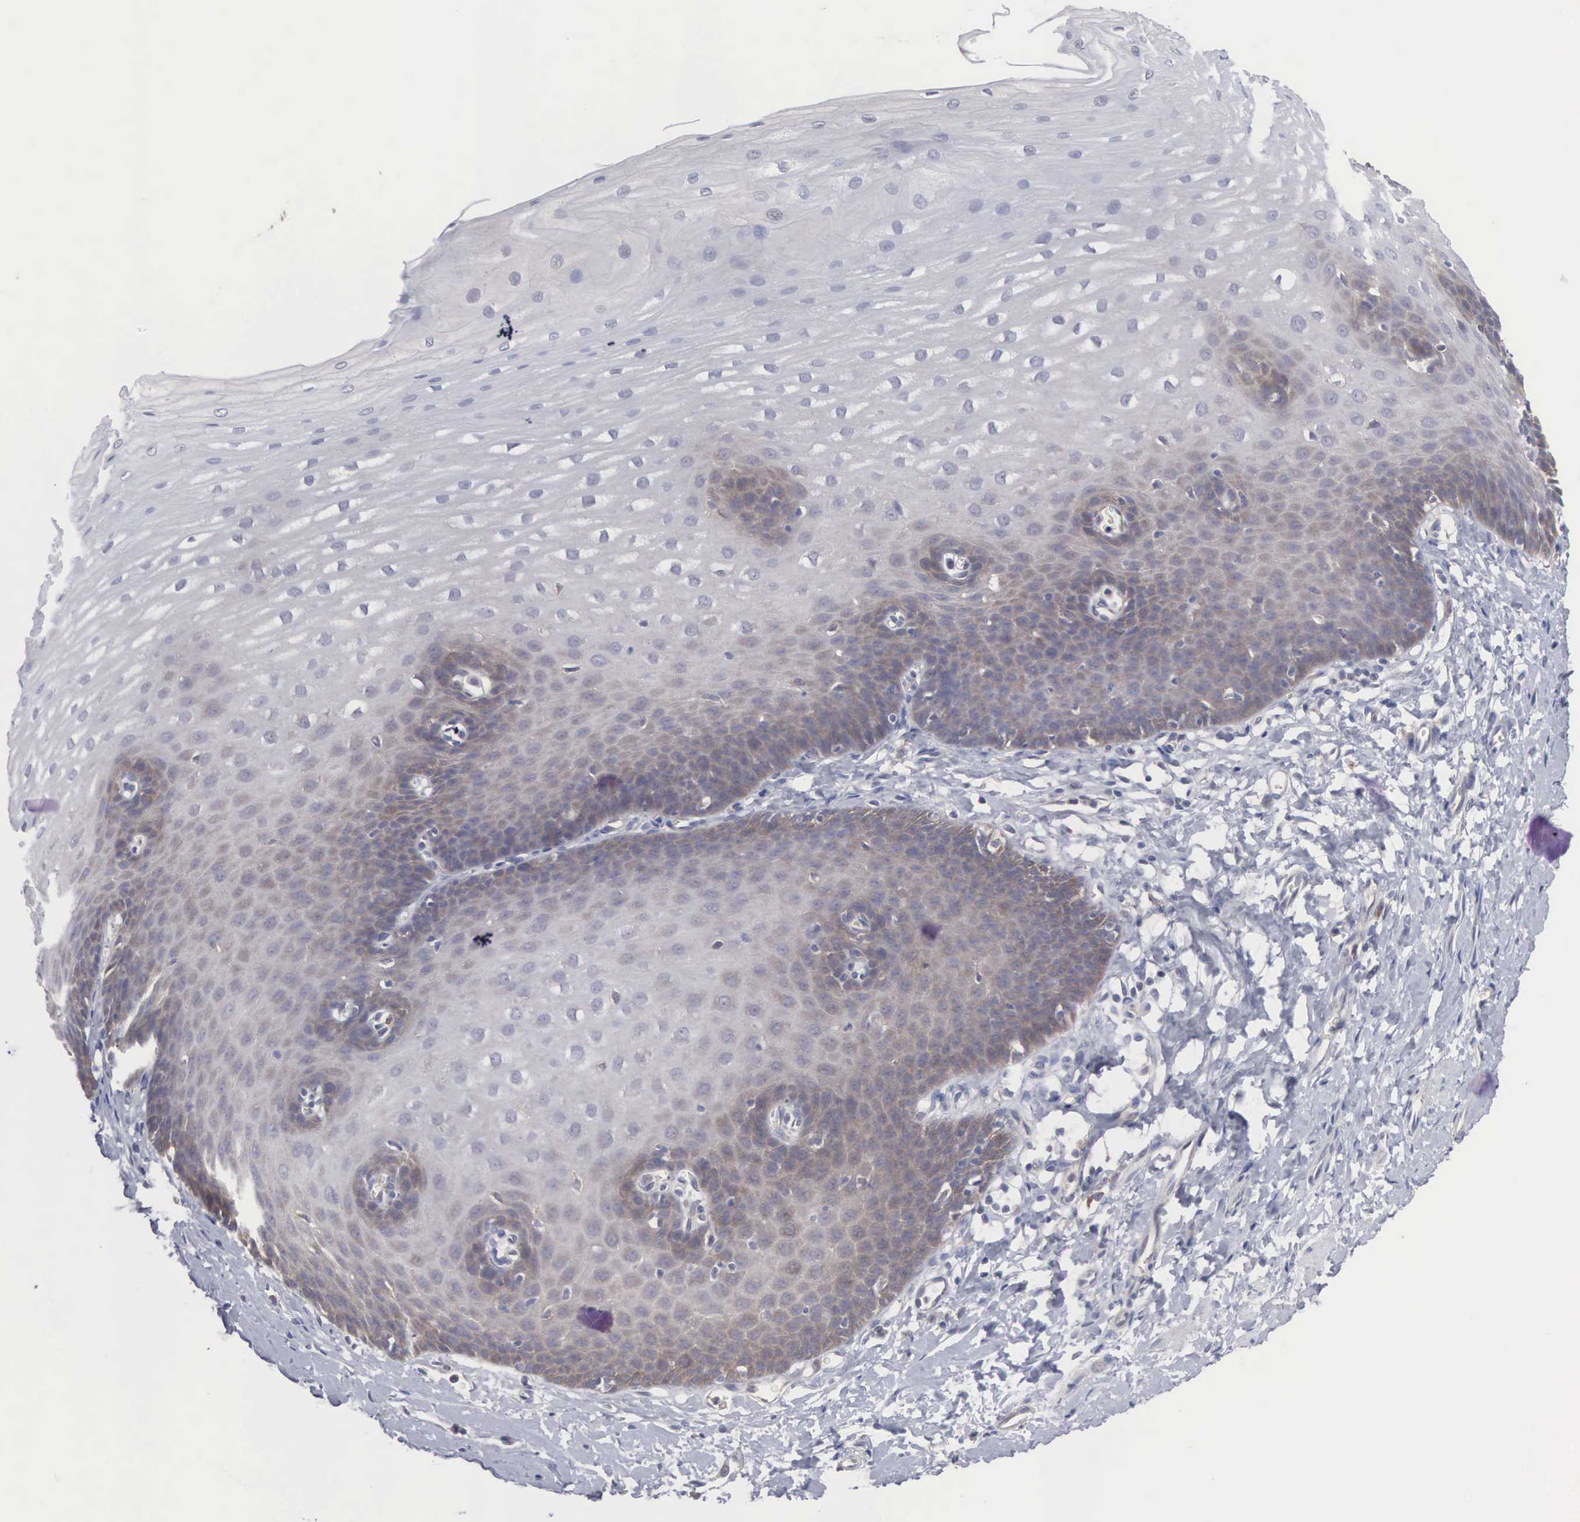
{"staining": {"intensity": "weak", "quantity": "25%-75%", "location": "cytoplasmic/membranous"}, "tissue": "esophagus", "cell_type": "Squamous epithelial cells", "image_type": "normal", "snomed": [{"axis": "morphology", "description": "Normal tissue, NOS"}, {"axis": "topography", "description": "Esophagus"}], "caption": "Immunohistochemical staining of normal human esophagus shows low levels of weak cytoplasmic/membranous staining in approximately 25%-75% of squamous epithelial cells. The protein of interest is stained brown, and the nuclei are stained in blue (DAB IHC with brightfield microscopy, high magnification).", "gene": "INF2", "patient": {"sex": "male", "age": 70}}